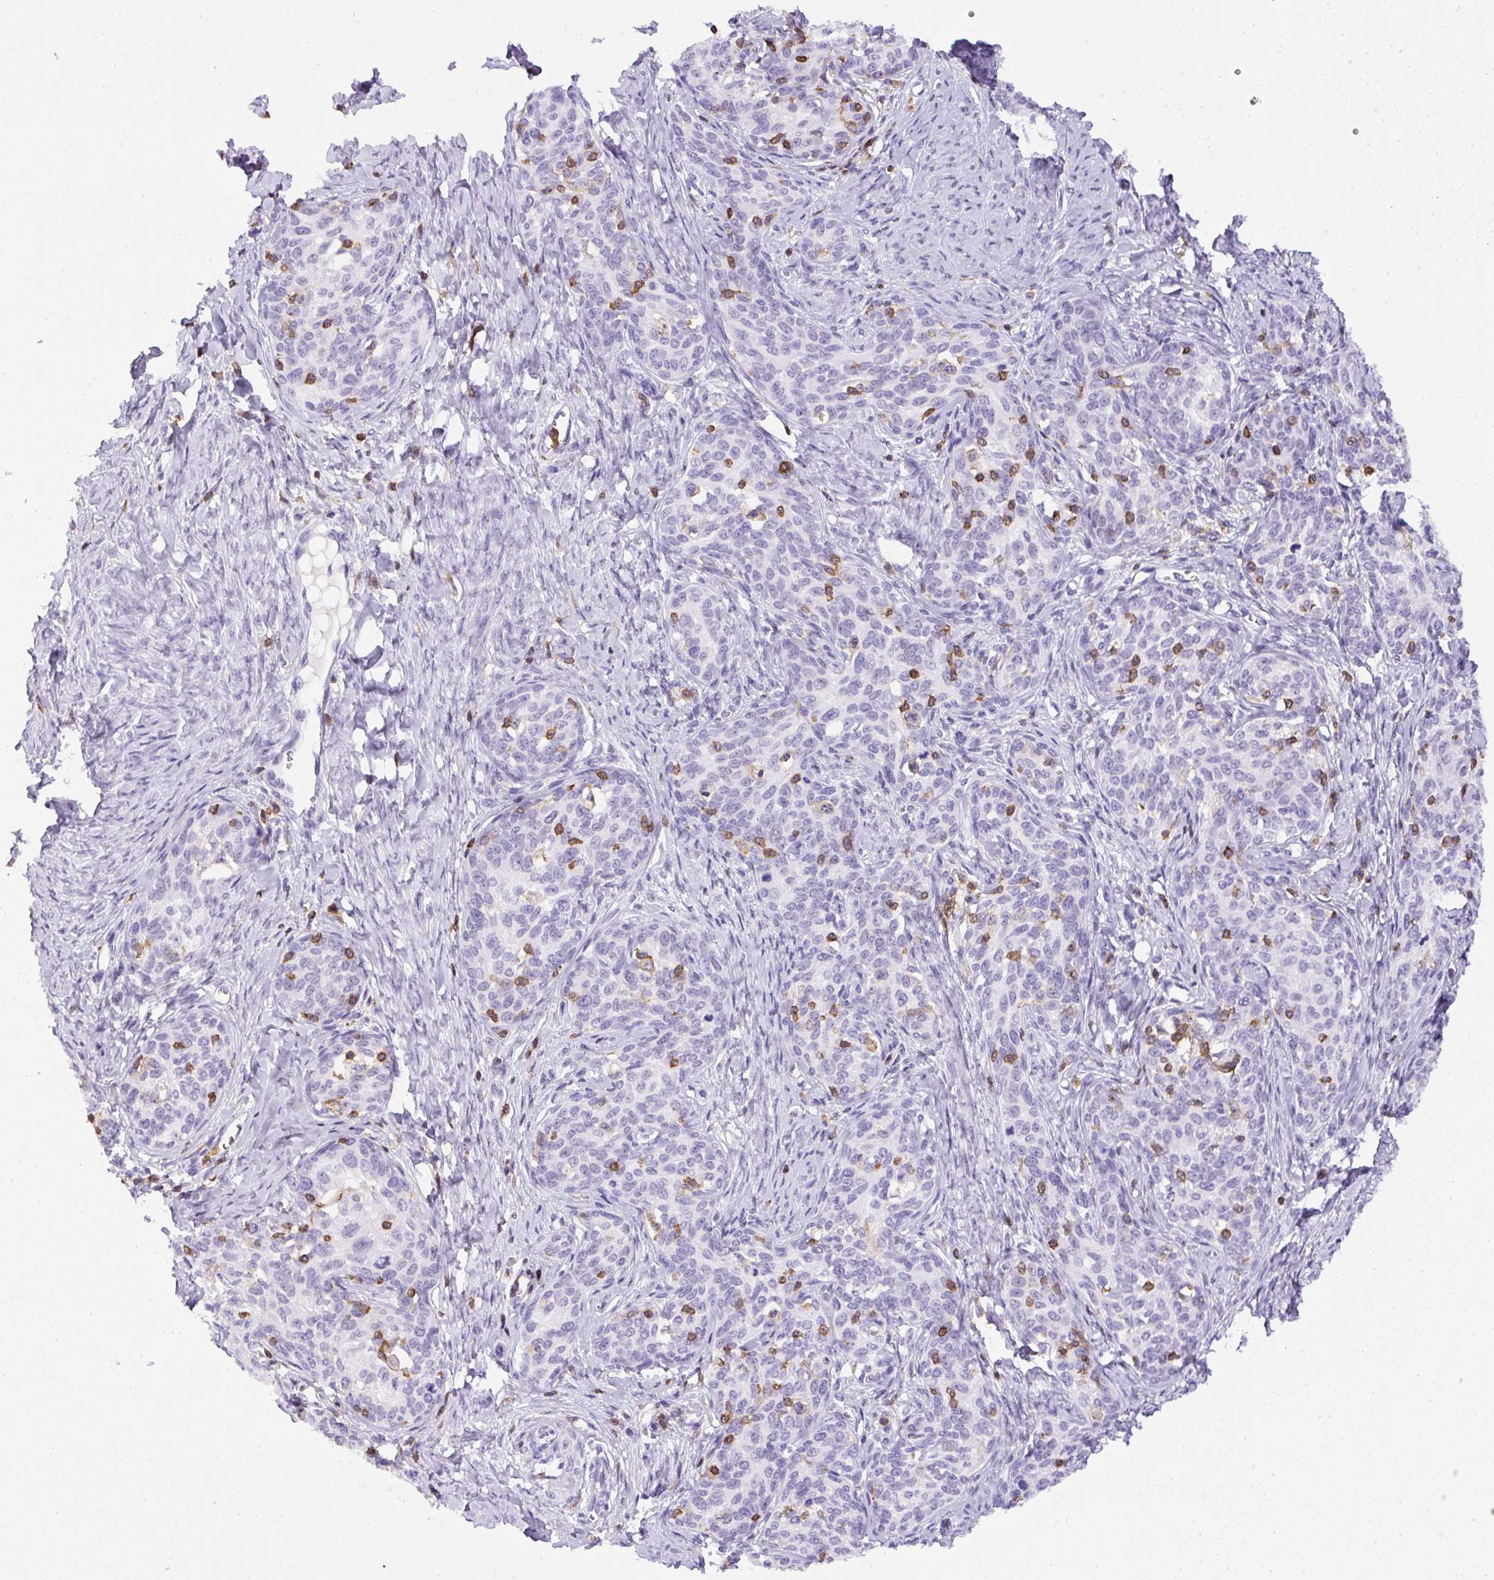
{"staining": {"intensity": "negative", "quantity": "none", "location": "none"}, "tissue": "cervical cancer", "cell_type": "Tumor cells", "image_type": "cancer", "snomed": [{"axis": "morphology", "description": "Squamous cell carcinoma, NOS"}, {"axis": "morphology", "description": "Adenocarcinoma, NOS"}, {"axis": "topography", "description": "Cervix"}], "caption": "High magnification brightfield microscopy of cervical cancer (squamous cell carcinoma) stained with DAB (brown) and counterstained with hematoxylin (blue): tumor cells show no significant positivity.", "gene": "FAM228B", "patient": {"sex": "female", "age": 52}}